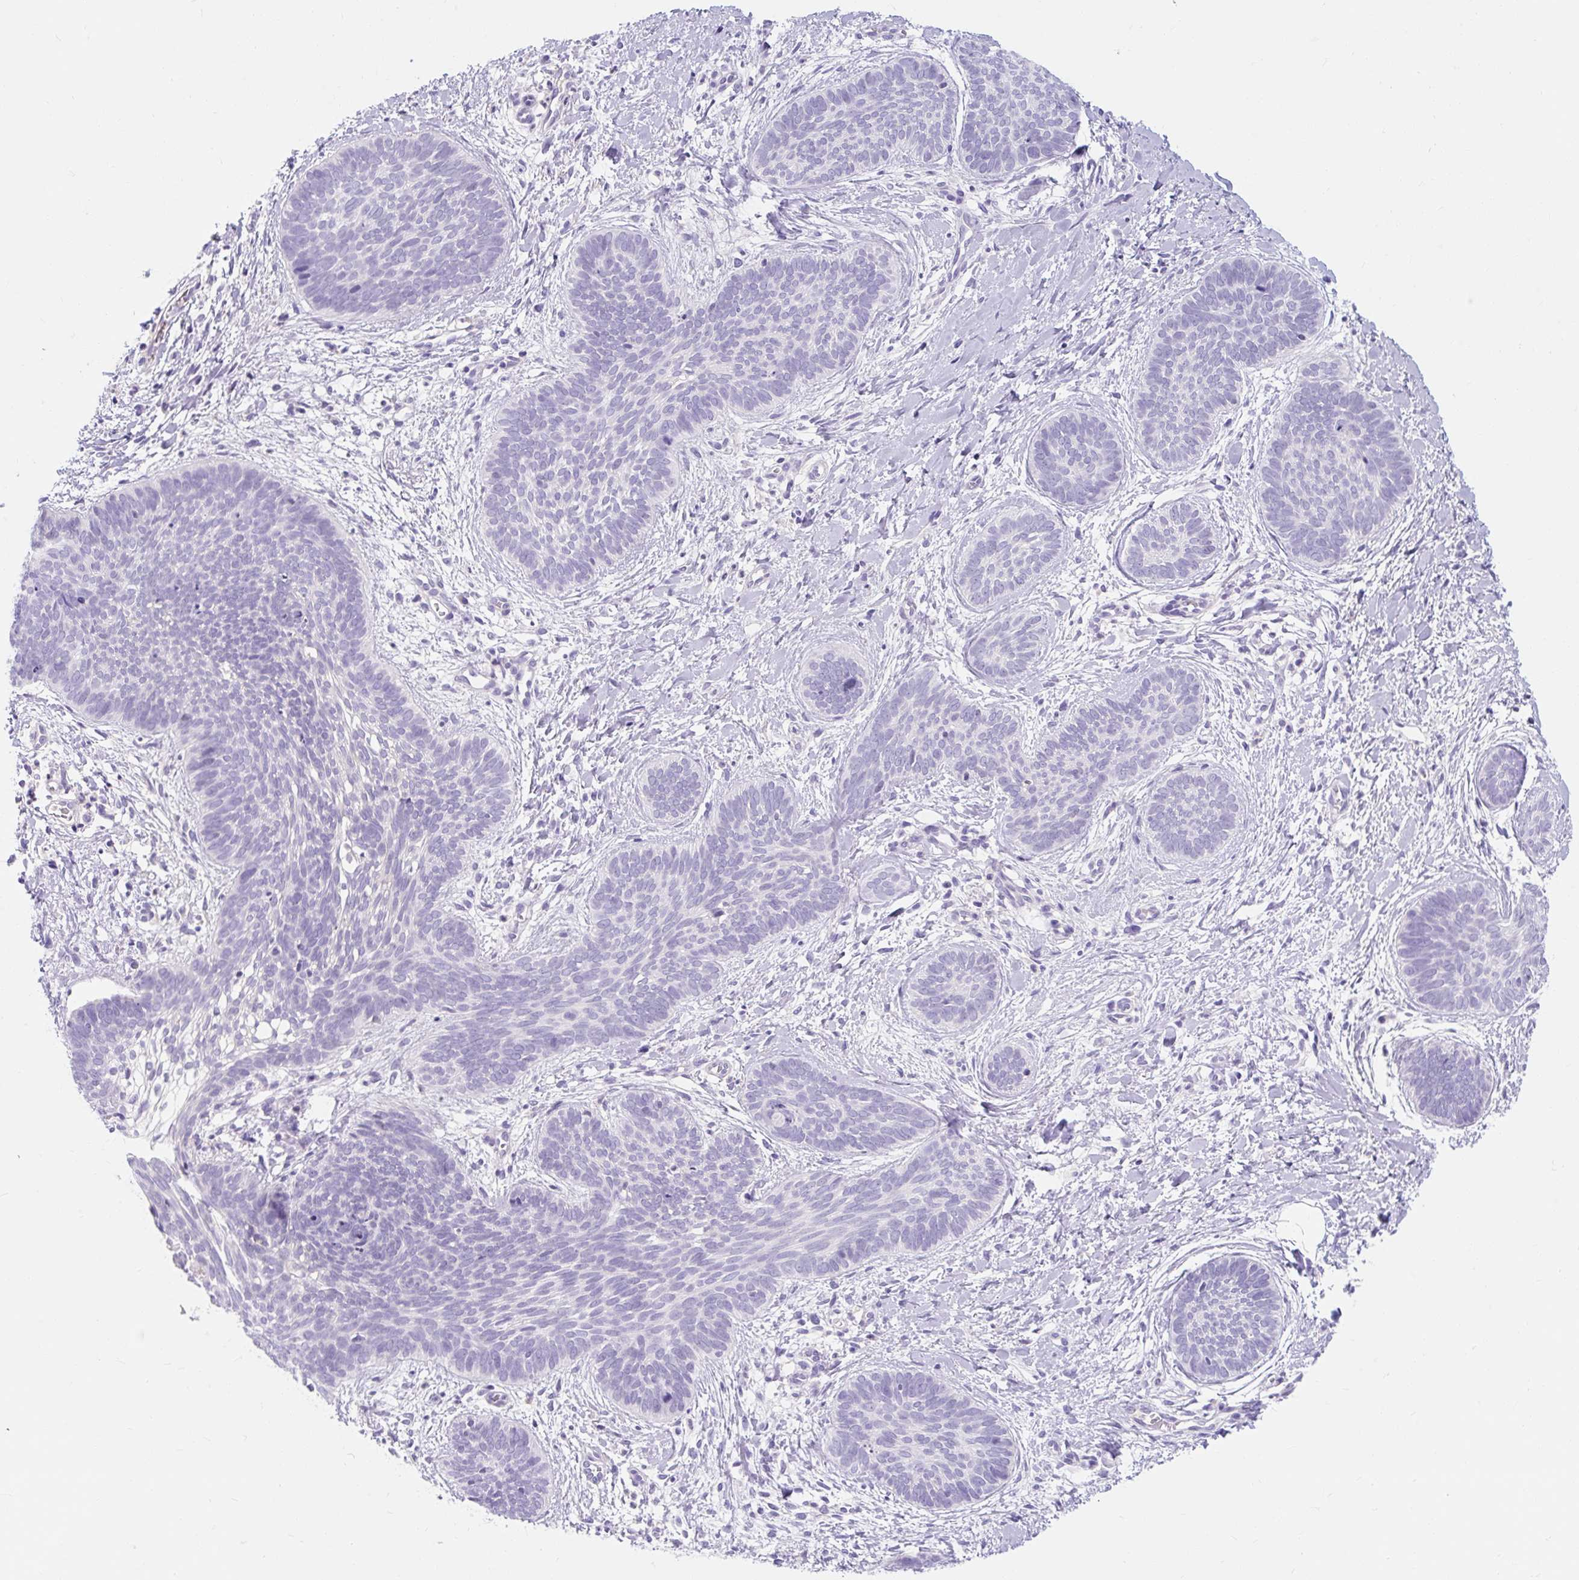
{"staining": {"intensity": "negative", "quantity": "none", "location": "none"}, "tissue": "skin cancer", "cell_type": "Tumor cells", "image_type": "cancer", "snomed": [{"axis": "morphology", "description": "Basal cell carcinoma"}, {"axis": "topography", "description": "Skin"}], "caption": "DAB (3,3'-diaminobenzidine) immunohistochemical staining of human skin cancer (basal cell carcinoma) displays no significant staining in tumor cells.", "gene": "SLC28A1", "patient": {"sex": "female", "age": 81}}